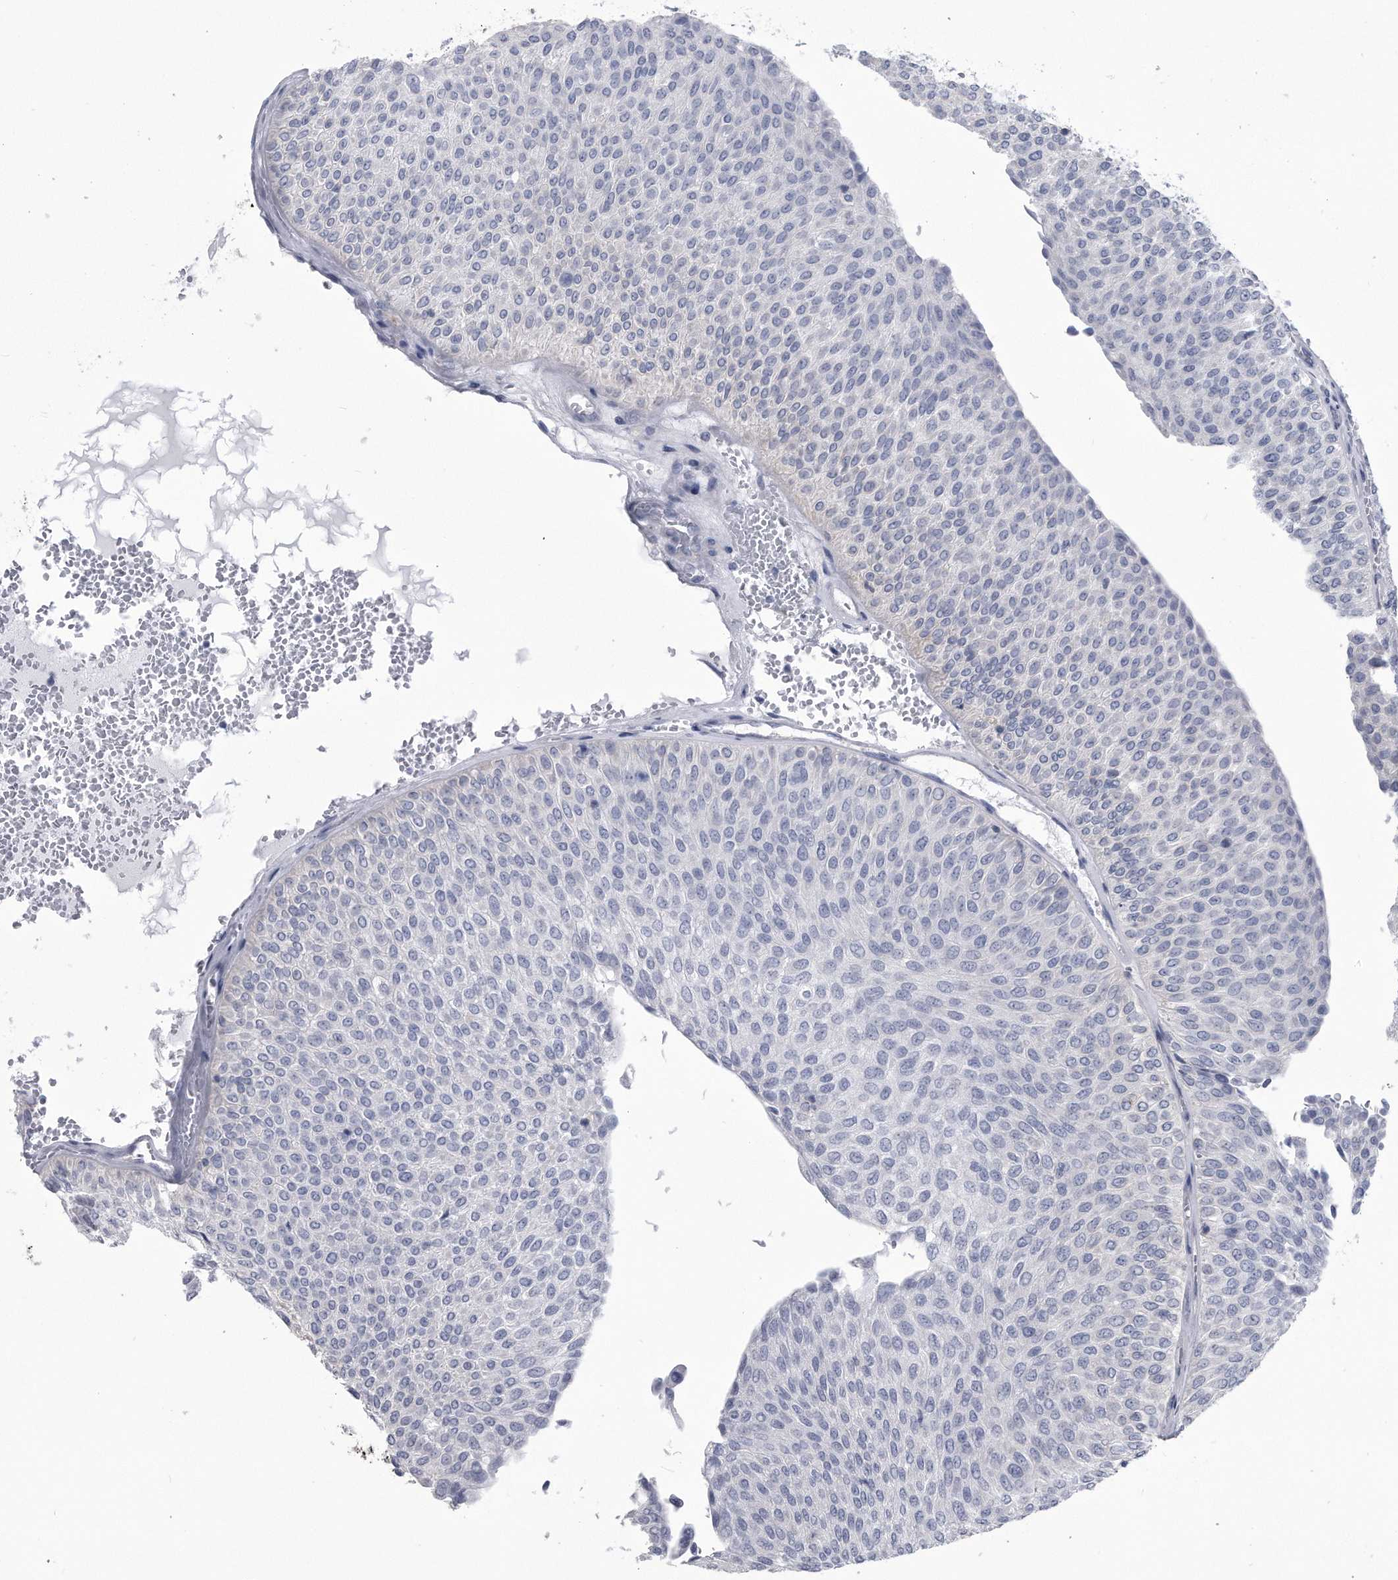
{"staining": {"intensity": "negative", "quantity": "none", "location": "none"}, "tissue": "urothelial cancer", "cell_type": "Tumor cells", "image_type": "cancer", "snomed": [{"axis": "morphology", "description": "Urothelial carcinoma, Low grade"}, {"axis": "topography", "description": "Urinary bladder"}], "caption": "Immunohistochemical staining of human low-grade urothelial carcinoma displays no significant staining in tumor cells.", "gene": "PYGB", "patient": {"sex": "male", "age": 78}}